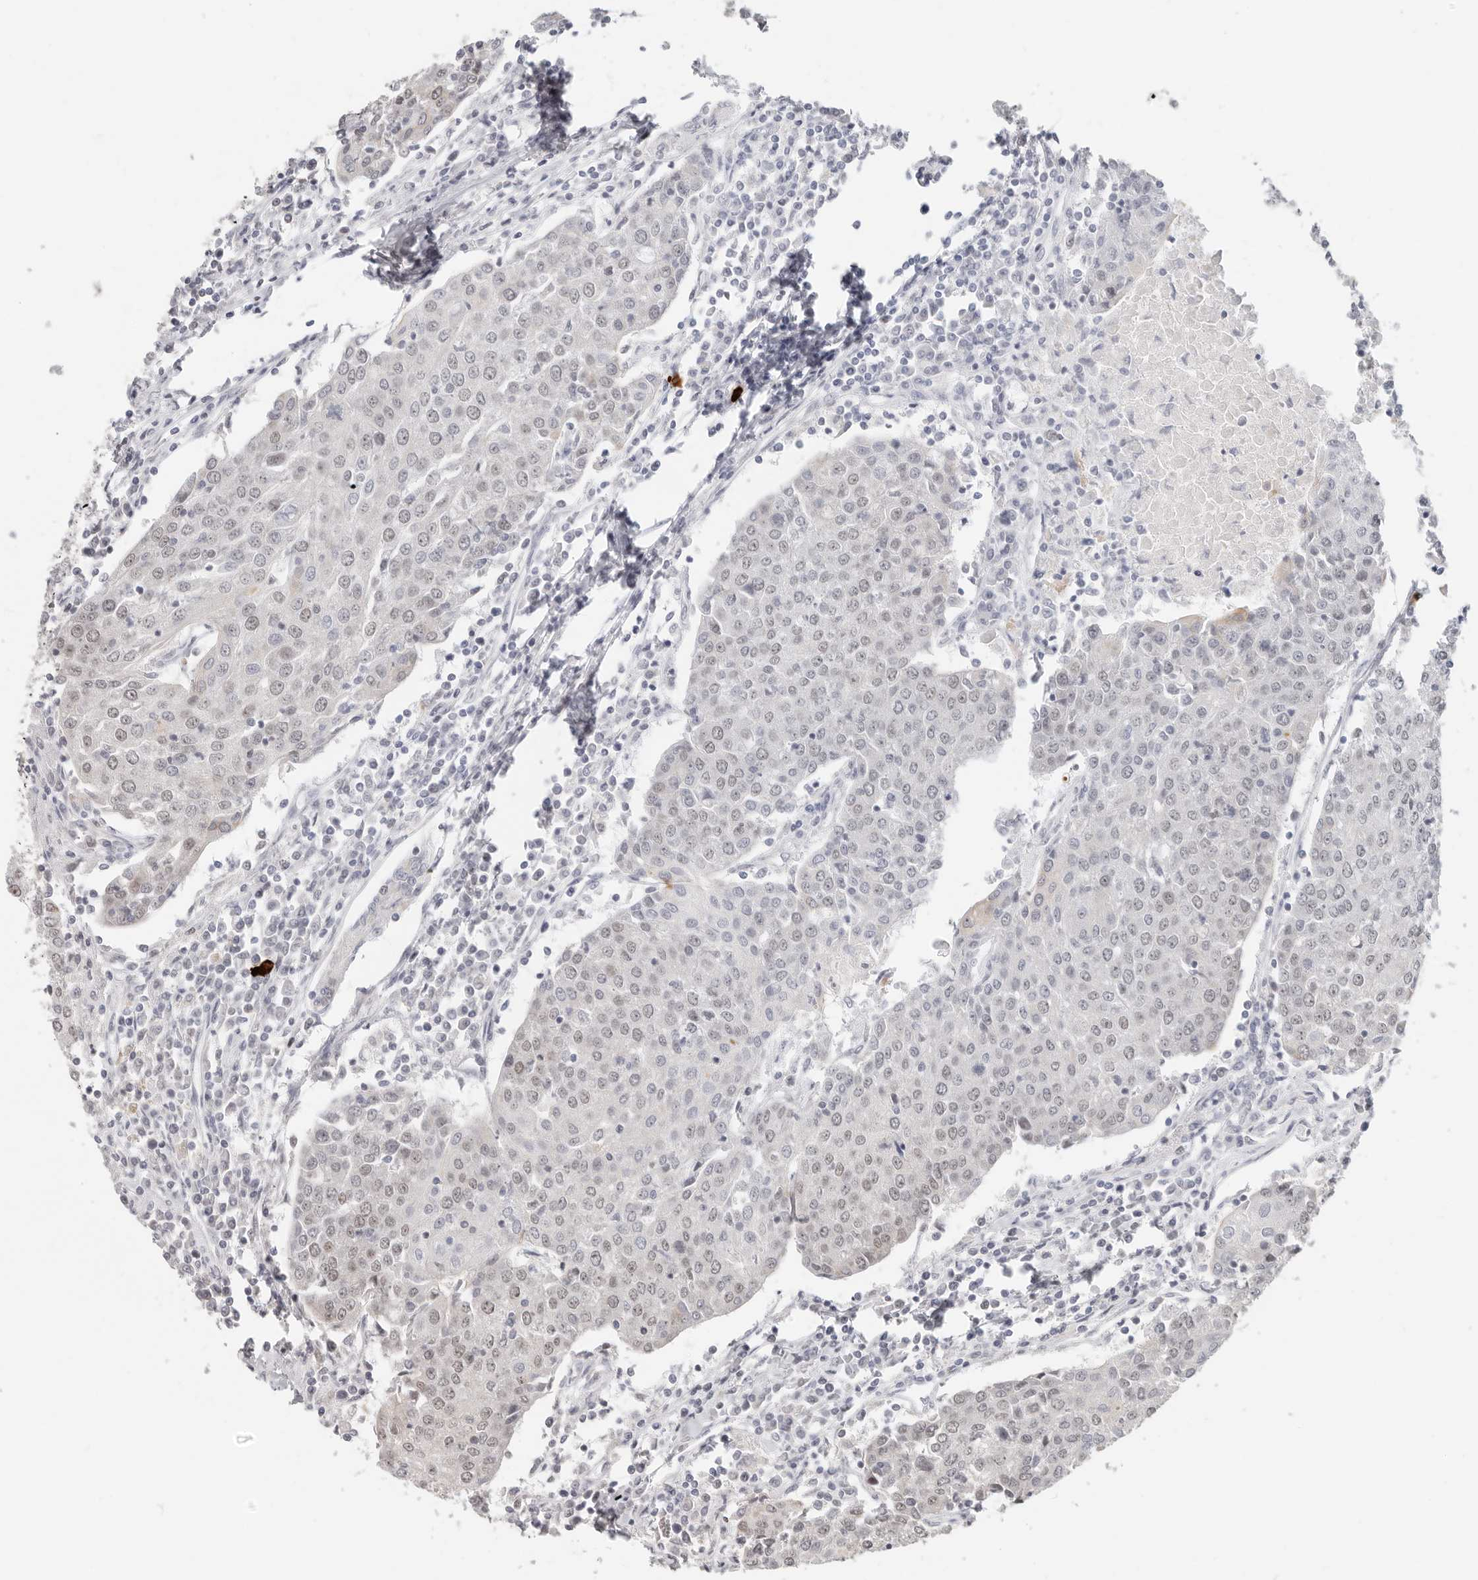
{"staining": {"intensity": "negative", "quantity": "none", "location": "none"}, "tissue": "urothelial cancer", "cell_type": "Tumor cells", "image_type": "cancer", "snomed": [{"axis": "morphology", "description": "Urothelial carcinoma, High grade"}, {"axis": "topography", "description": "Urinary bladder"}], "caption": "High power microscopy histopathology image of an IHC histopathology image of urothelial carcinoma (high-grade), revealing no significant positivity in tumor cells.", "gene": "RFC2", "patient": {"sex": "female", "age": 85}}